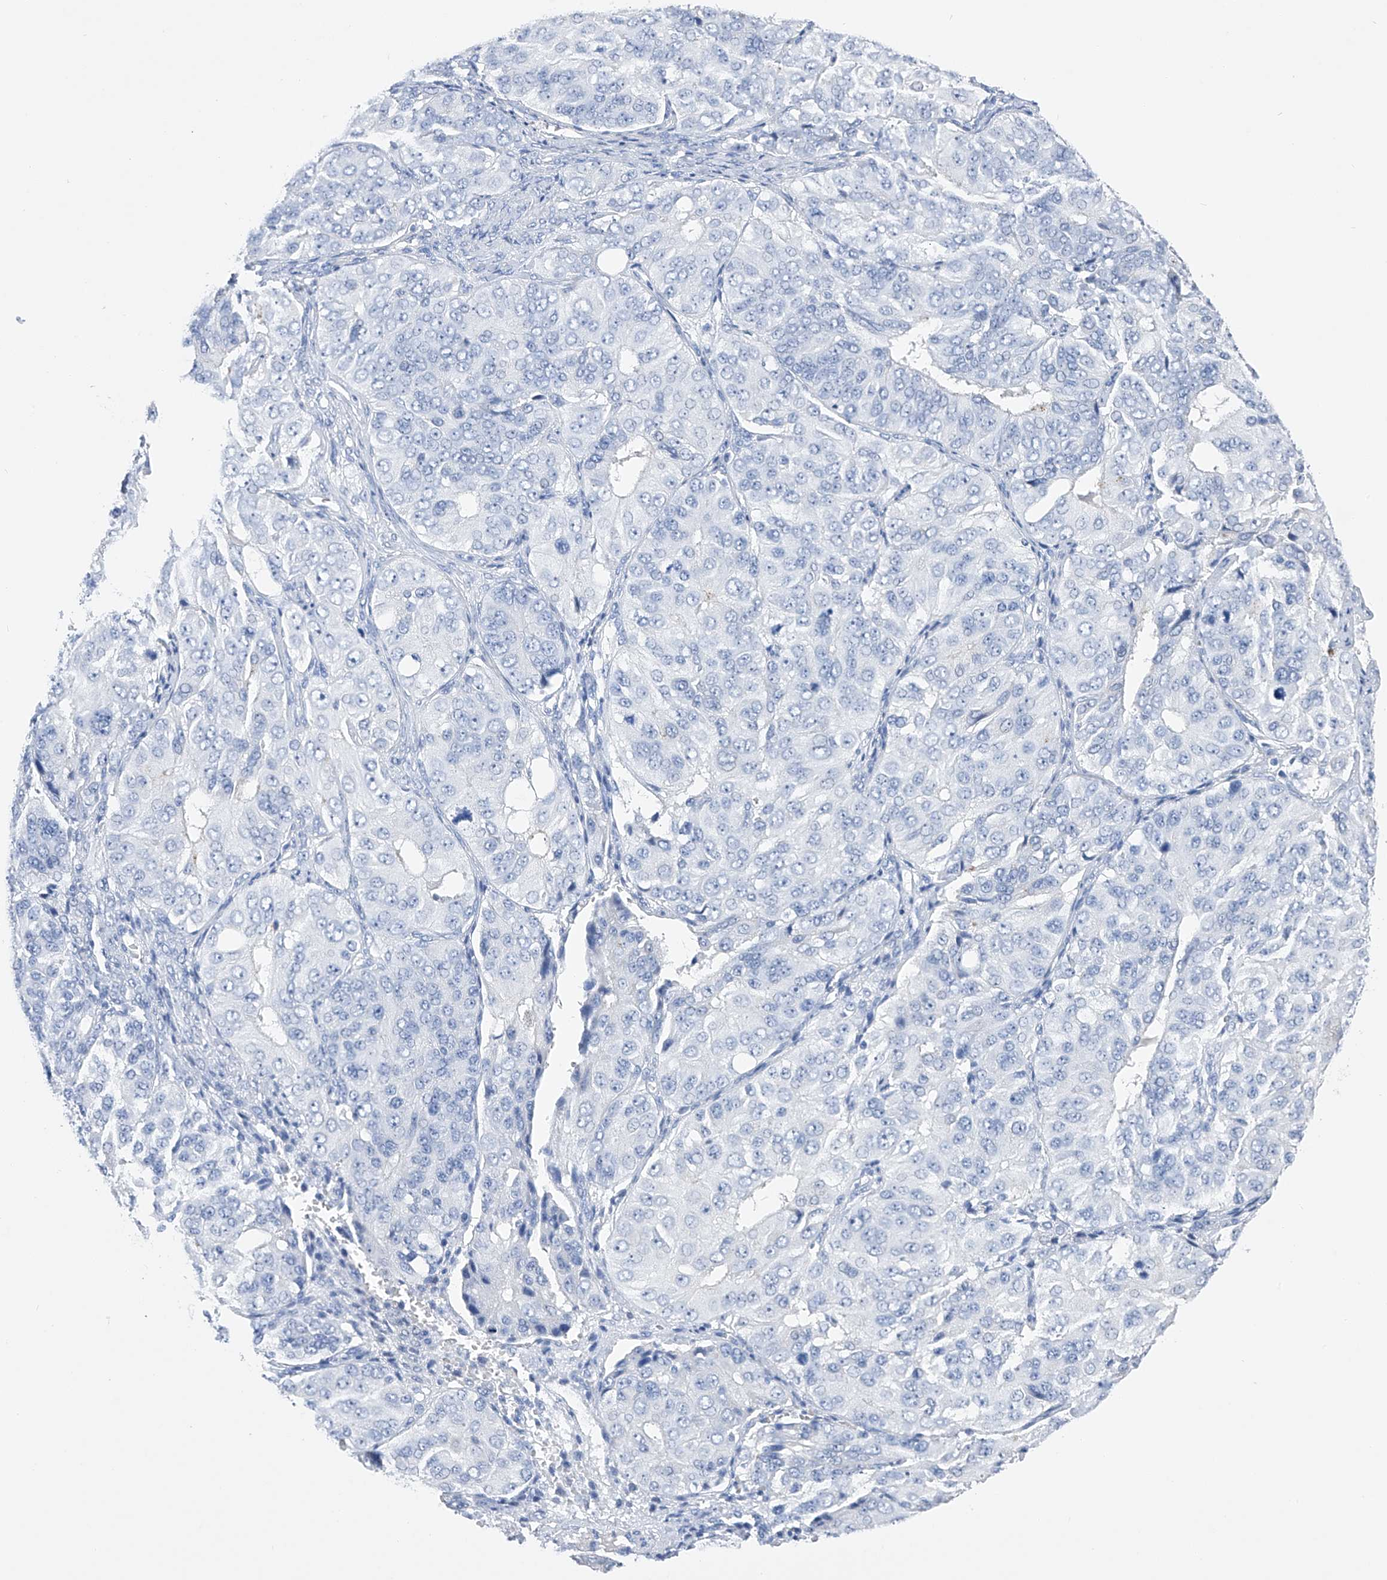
{"staining": {"intensity": "negative", "quantity": "none", "location": "none"}, "tissue": "ovarian cancer", "cell_type": "Tumor cells", "image_type": "cancer", "snomed": [{"axis": "morphology", "description": "Carcinoma, endometroid"}, {"axis": "topography", "description": "Ovary"}], "caption": "High magnification brightfield microscopy of ovarian cancer (endometroid carcinoma) stained with DAB (3,3'-diaminobenzidine) (brown) and counterstained with hematoxylin (blue): tumor cells show no significant expression.", "gene": "ADRA1A", "patient": {"sex": "female", "age": 51}}